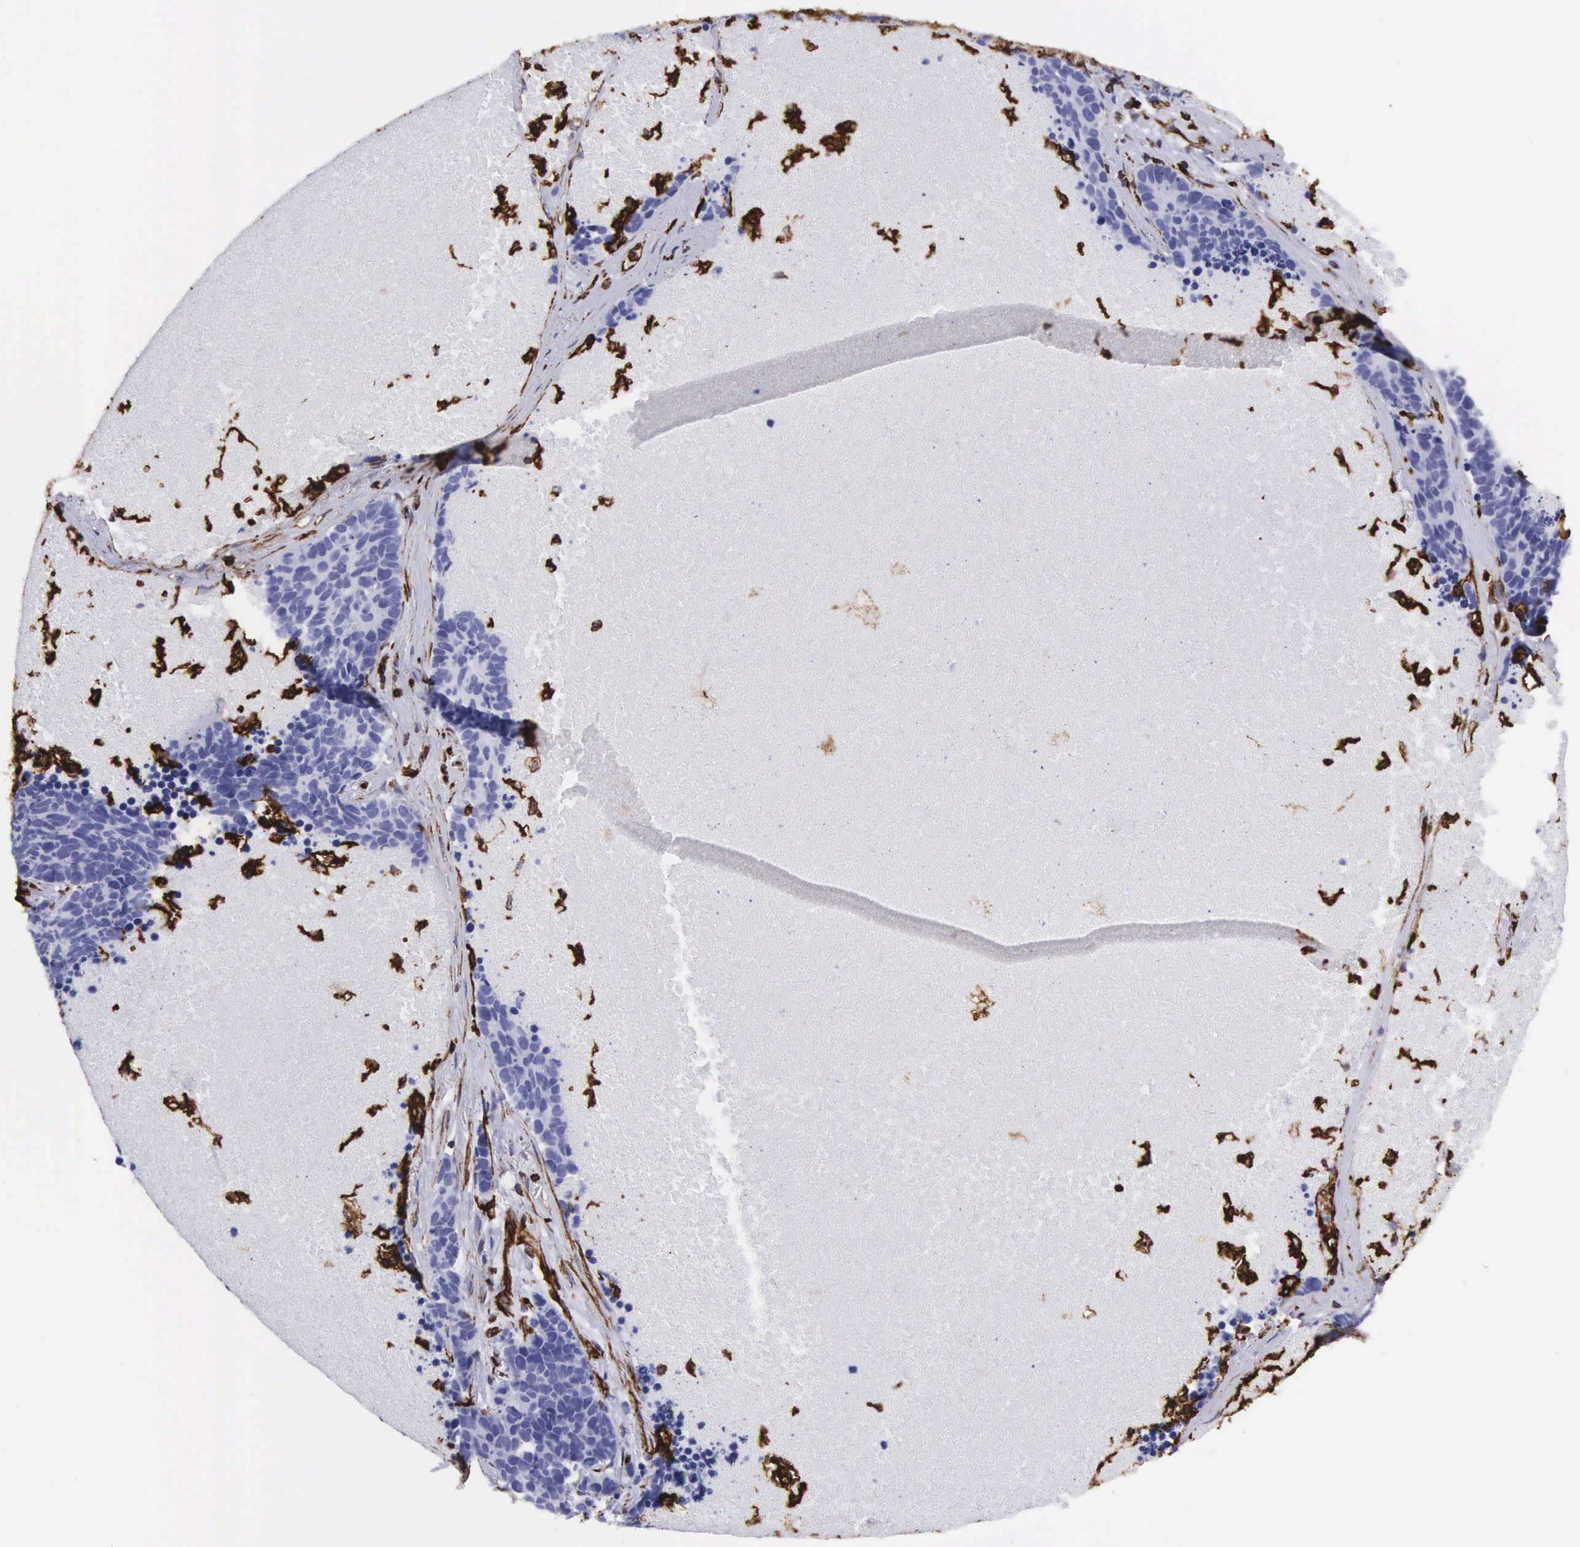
{"staining": {"intensity": "strong", "quantity": "<25%", "location": "cytoplasmic/membranous"}, "tissue": "lung cancer", "cell_type": "Tumor cells", "image_type": "cancer", "snomed": [{"axis": "morphology", "description": "Neoplasm, malignant, NOS"}, {"axis": "topography", "description": "Lung"}], "caption": "Immunohistochemistry staining of malignant neoplasm (lung), which reveals medium levels of strong cytoplasmic/membranous staining in approximately <25% of tumor cells indicating strong cytoplasmic/membranous protein expression. The staining was performed using DAB (brown) for protein detection and nuclei were counterstained in hematoxylin (blue).", "gene": "VIM", "patient": {"sex": "female", "age": 75}}